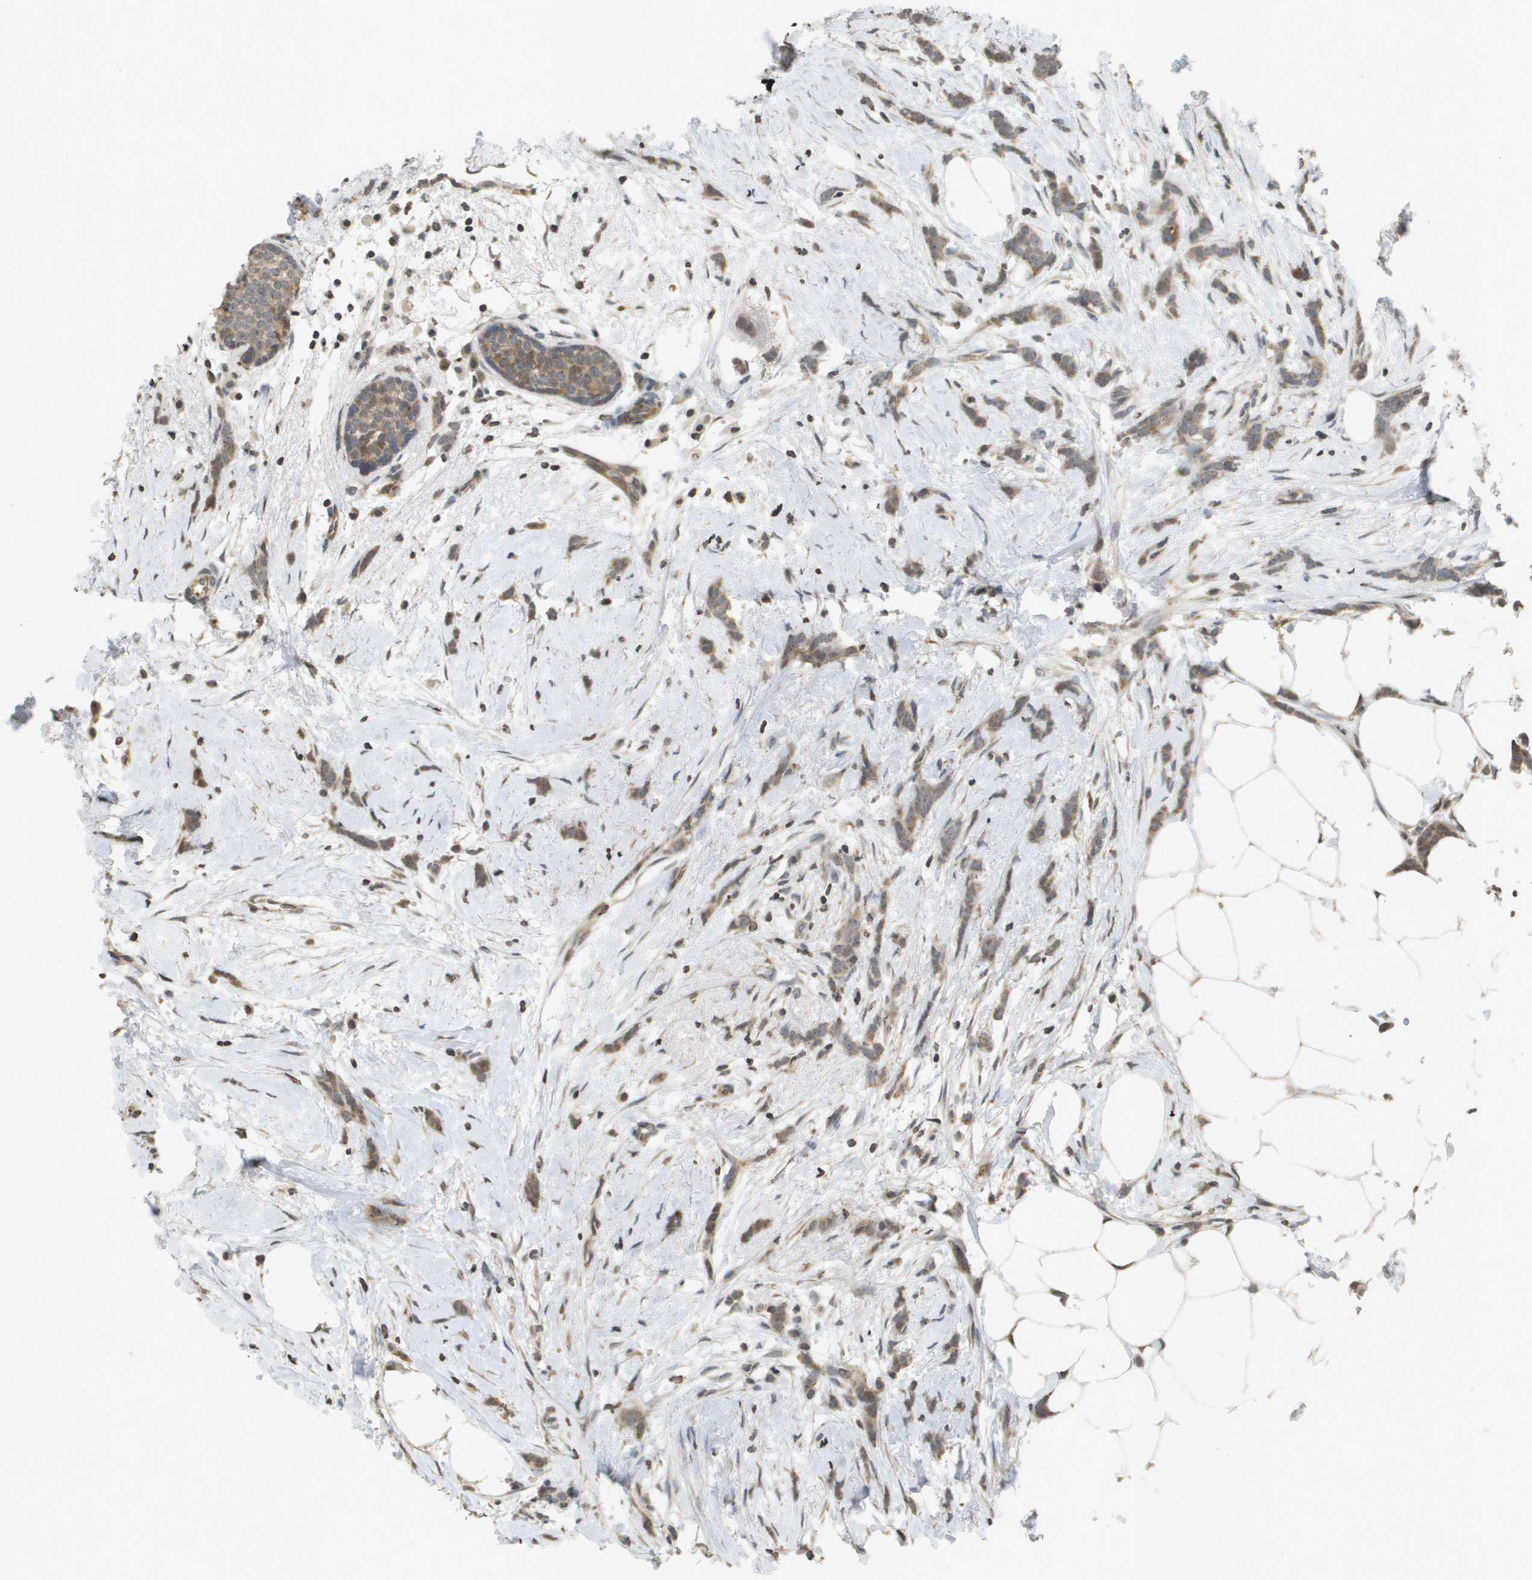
{"staining": {"intensity": "moderate", "quantity": ">75%", "location": "cytoplasmic/membranous"}, "tissue": "breast cancer", "cell_type": "Tumor cells", "image_type": "cancer", "snomed": [{"axis": "morphology", "description": "Lobular carcinoma, in situ"}, {"axis": "morphology", "description": "Lobular carcinoma"}, {"axis": "topography", "description": "Breast"}], "caption": "Immunohistochemistry of breast cancer shows medium levels of moderate cytoplasmic/membranous staining in about >75% of tumor cells. The staining is performed using DAB brown chromogen to label protein expression. The nuclei are counter-stained blue using hematoxylin.", "gene": "RAB21", "patient": {"sex": "female", "age": 41}}